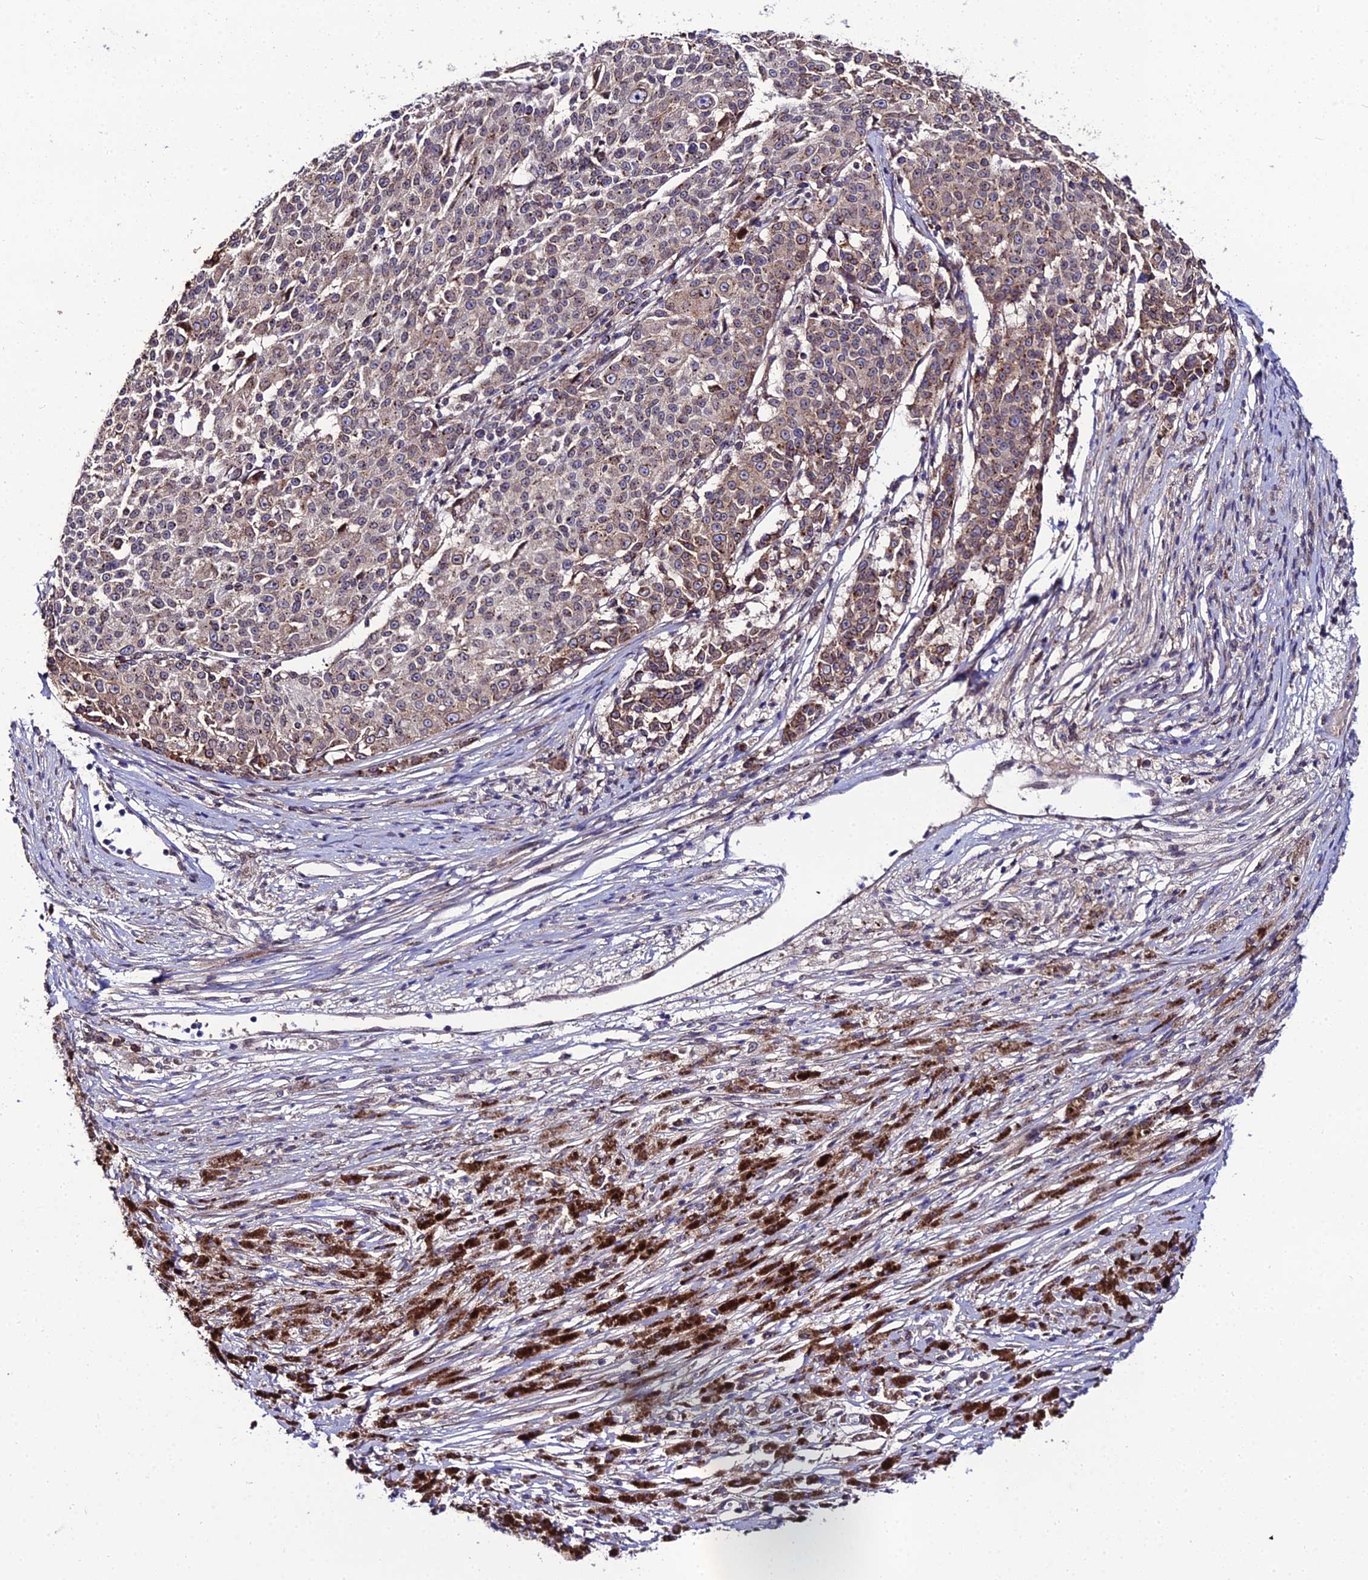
{"staining": {"intensity": "weak", "quantity": "25%-75%", "location": "cytoplasmic/membranous"}, "tissue": "melanoma", "cell_type": "Tumor cells", "image_type": "cancer", "snomed": [{"axis": "morphology", "description": "Malignant melanoma, NOS"}, {"axis": "topography", "description": "Skin"}], "caption": "Weak cytoplasmic/membranous staining for a protein is identified in approximately 25%-75% of tumor cells of malignant melanoma using IHC.", "gene": "DDX19A", "patient": {"sex": "female", "age": 52}}